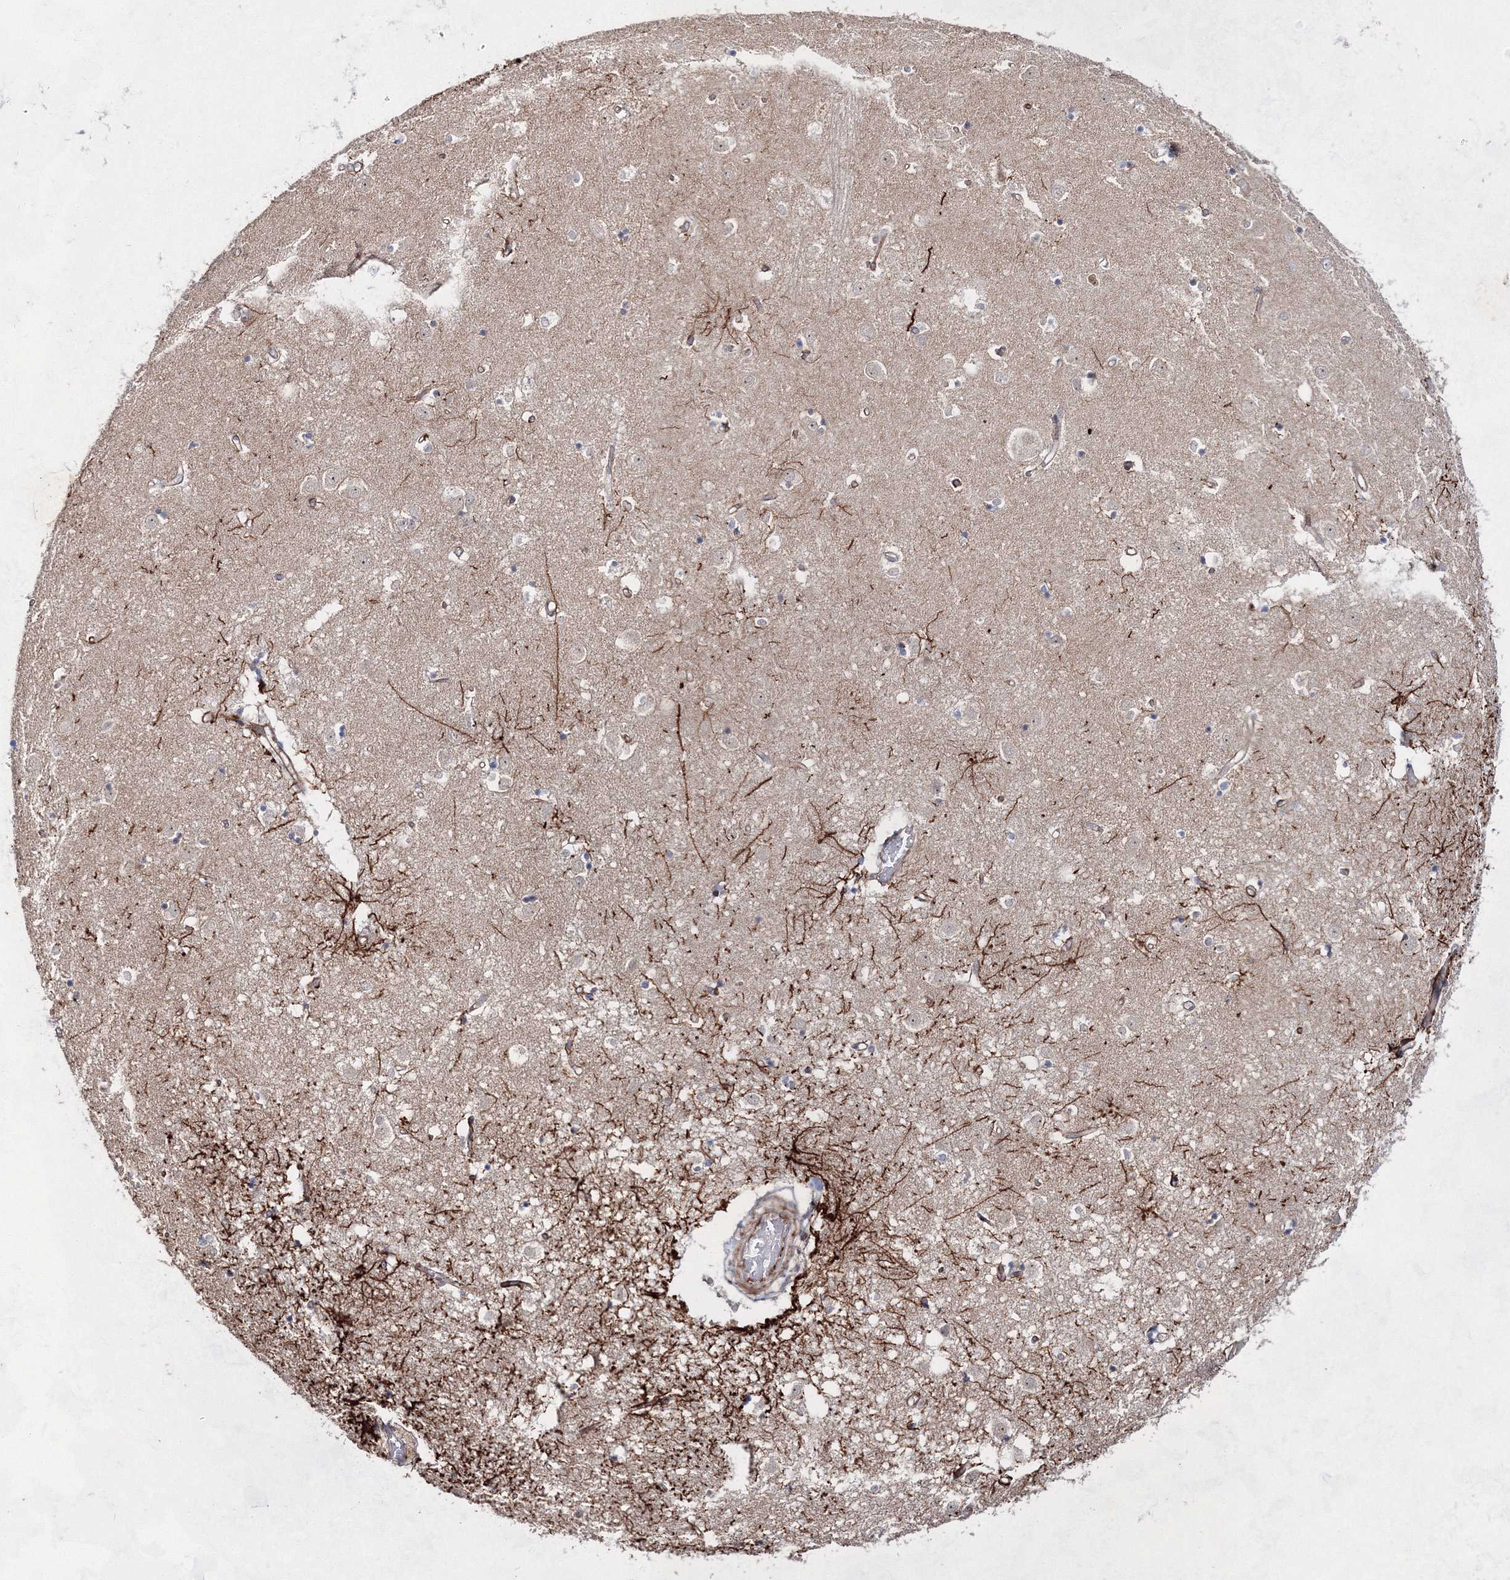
{"staining": {"intensity": "strong", "quantity": "<25%", "location": "cytoplasmic/membranous"}, "tissue": "caudate", "cell_type": "Glial cells", "image_type": "normal", "snomed": [{"axis": "morphology", "description": "Normal tissue, NOS"}, {"axis": "topography", "description": "Lateral ventricle wall"}], "caption": "Brown immunohistochemical staining in unremarkable human caudate exhibits strong cytoplasmic/membranous expression in about <25% of glial cells.", "gene": "SNIP1", "patient": {"sex": "male", "age": 45}}